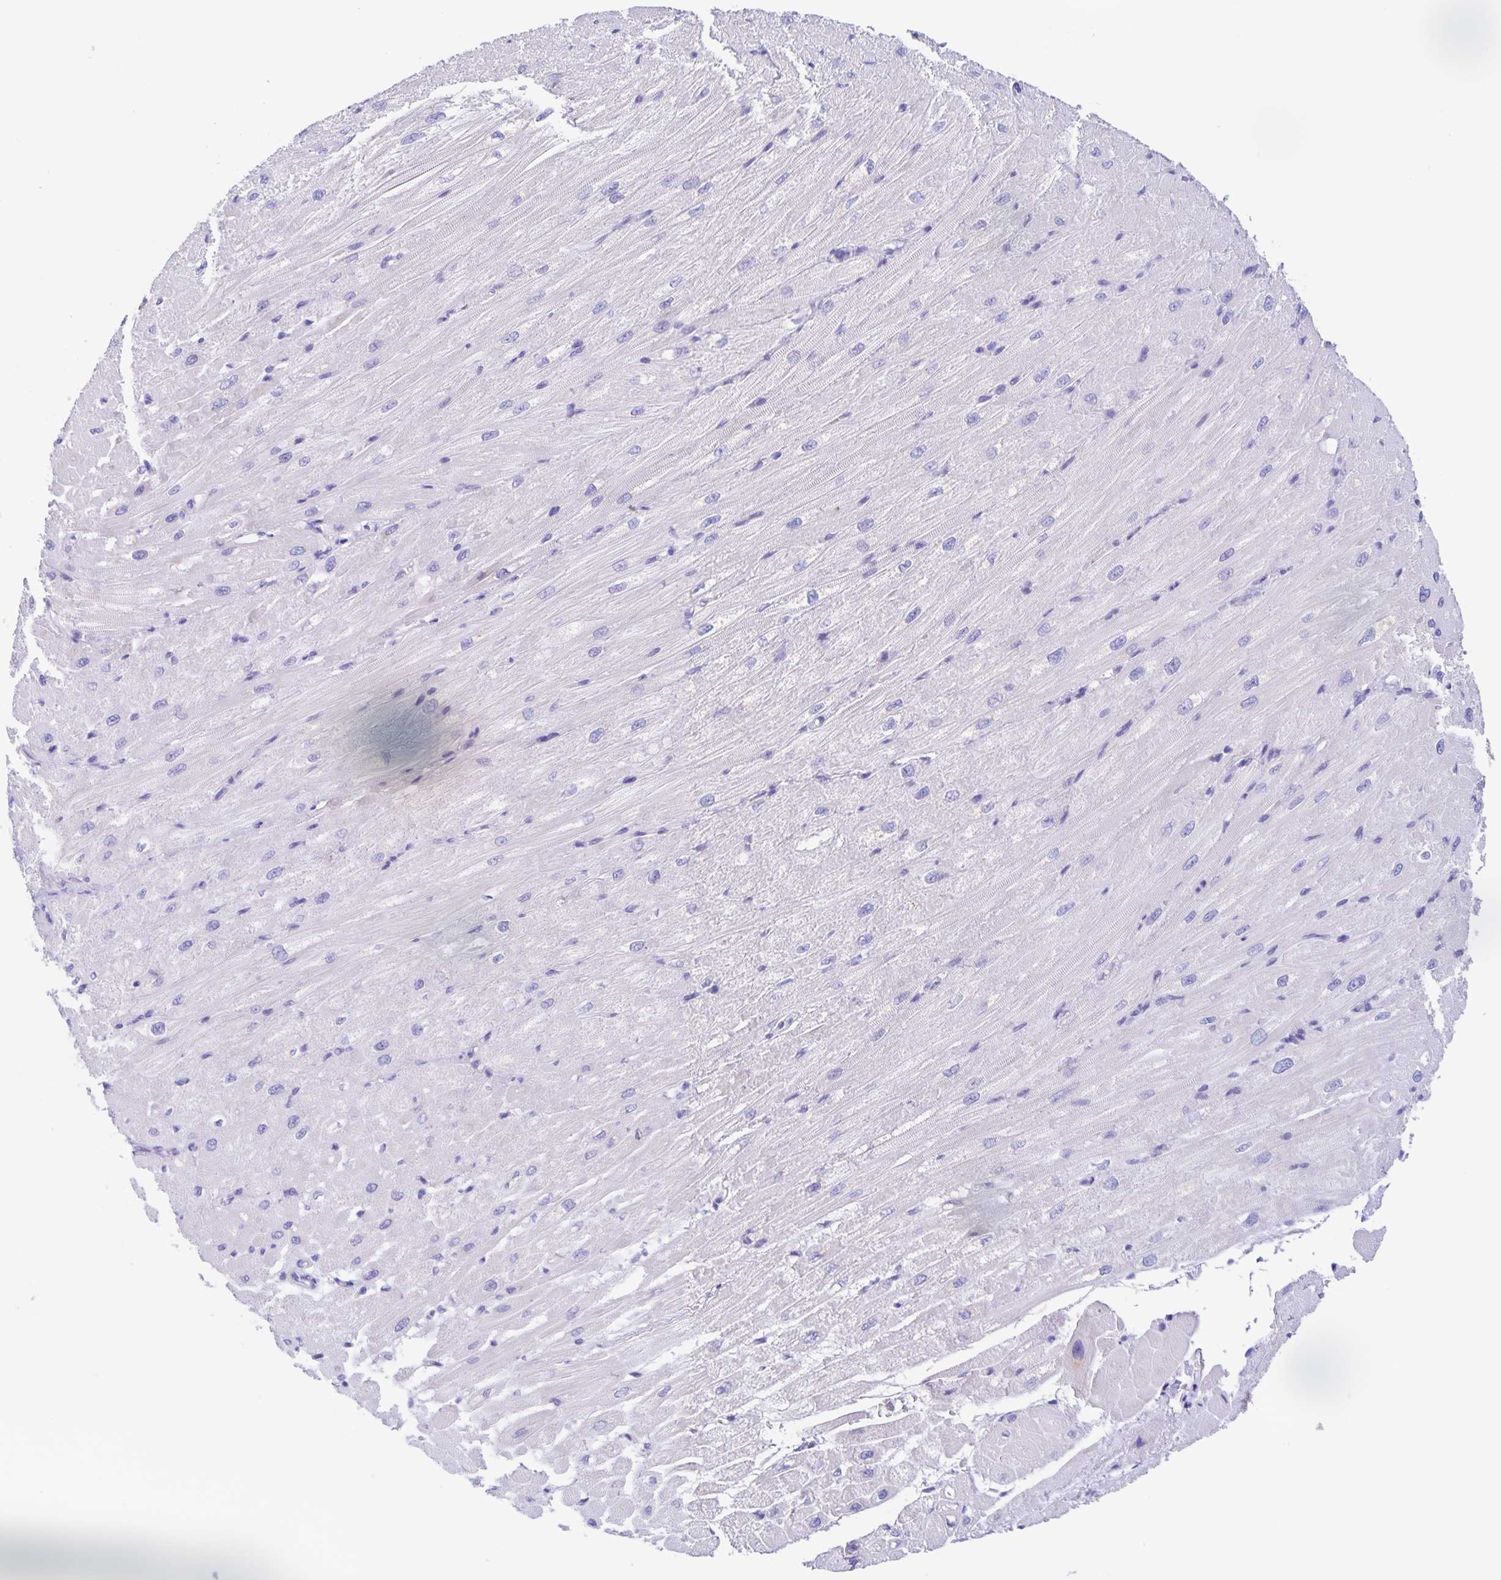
{"staining": {"intensity": "negative", "quantity": "none", "location": "none"}, "tissue": "heart muscle", "cell_type": "Cardiomyocytes", "image_type": "normal", "snomed": [{"axis": "morphology", "description": "Normal tissue, NOS"}, {"axis": "topography", "description": "Heart"}], "caption": "Immunohistochemistry histopathology image of benign heart muscle: human heart muscle stained with DAB reveals no significant protein expression in cardiomyocytes. The staining was performed using DAB (3,3'-diaminobenzidine) to visualize the protein expression in brown, while the nuclei were stained in blue with hematoxylin (Magnification: 20x).", "gene": "CATSPER4", "patient": {"sex": "male", "age": 62}}